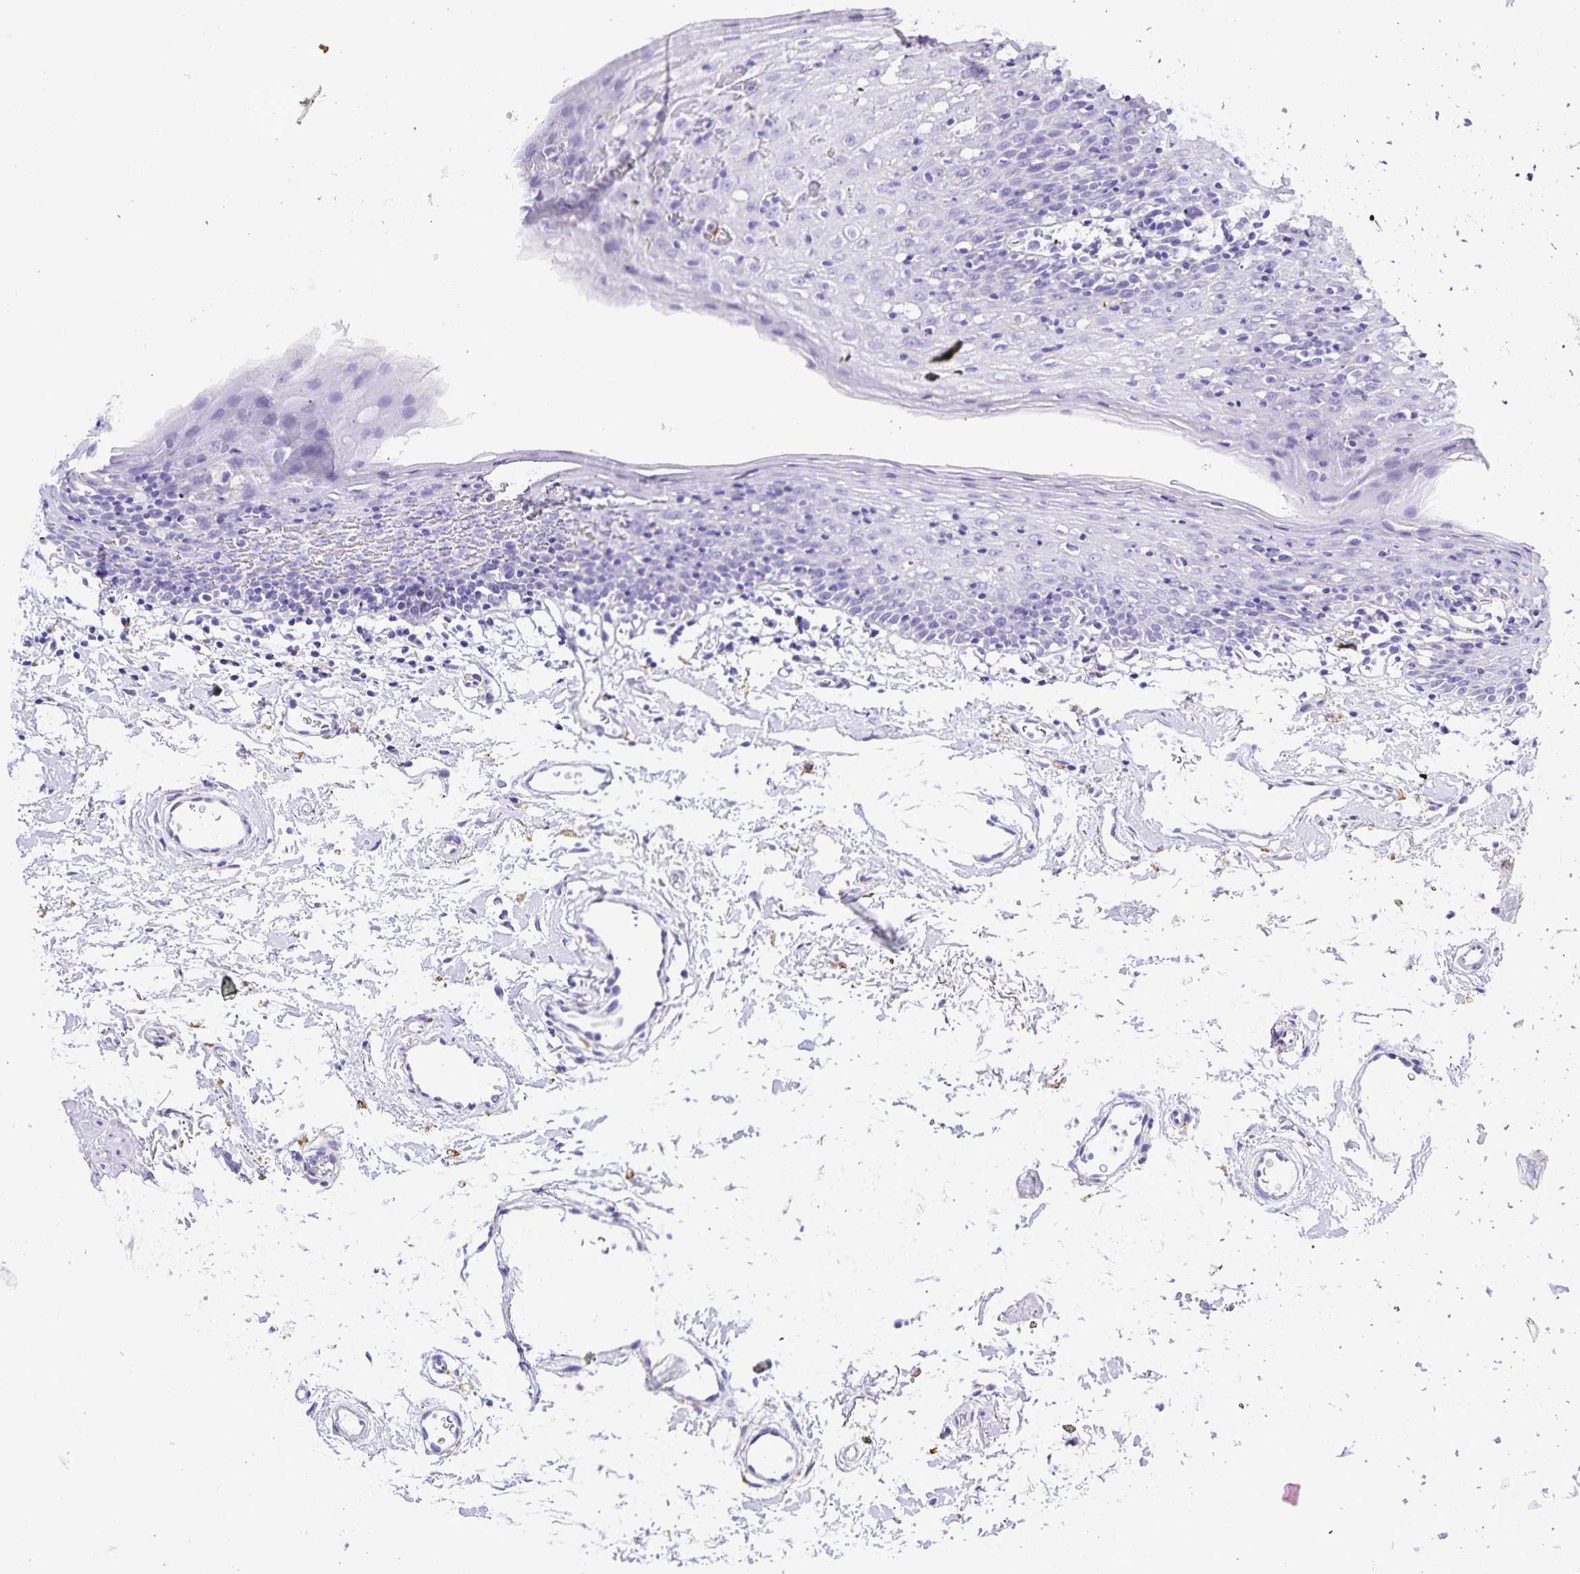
{"staining": {"intensity": "negative", "quantity": "none", "location": "none"}, "tissue": "oral mucosa", "cell_type": "Squamous epithelial cells", "image_type": "normal", "snomed": [{"axis": "morphology", "description": "Normal tissue, NOS"}, {"axis": "topography", "description": "Oral tissue"}], "caption": "High power microscopy micrograph of an immunohistochemistry (IHC) histopathology image of benign oral mucosa, revealing no significant staining in squamous epithelial cells.", "gene": "PLAC1", "patient": {"sex": "male", "age": 66}}